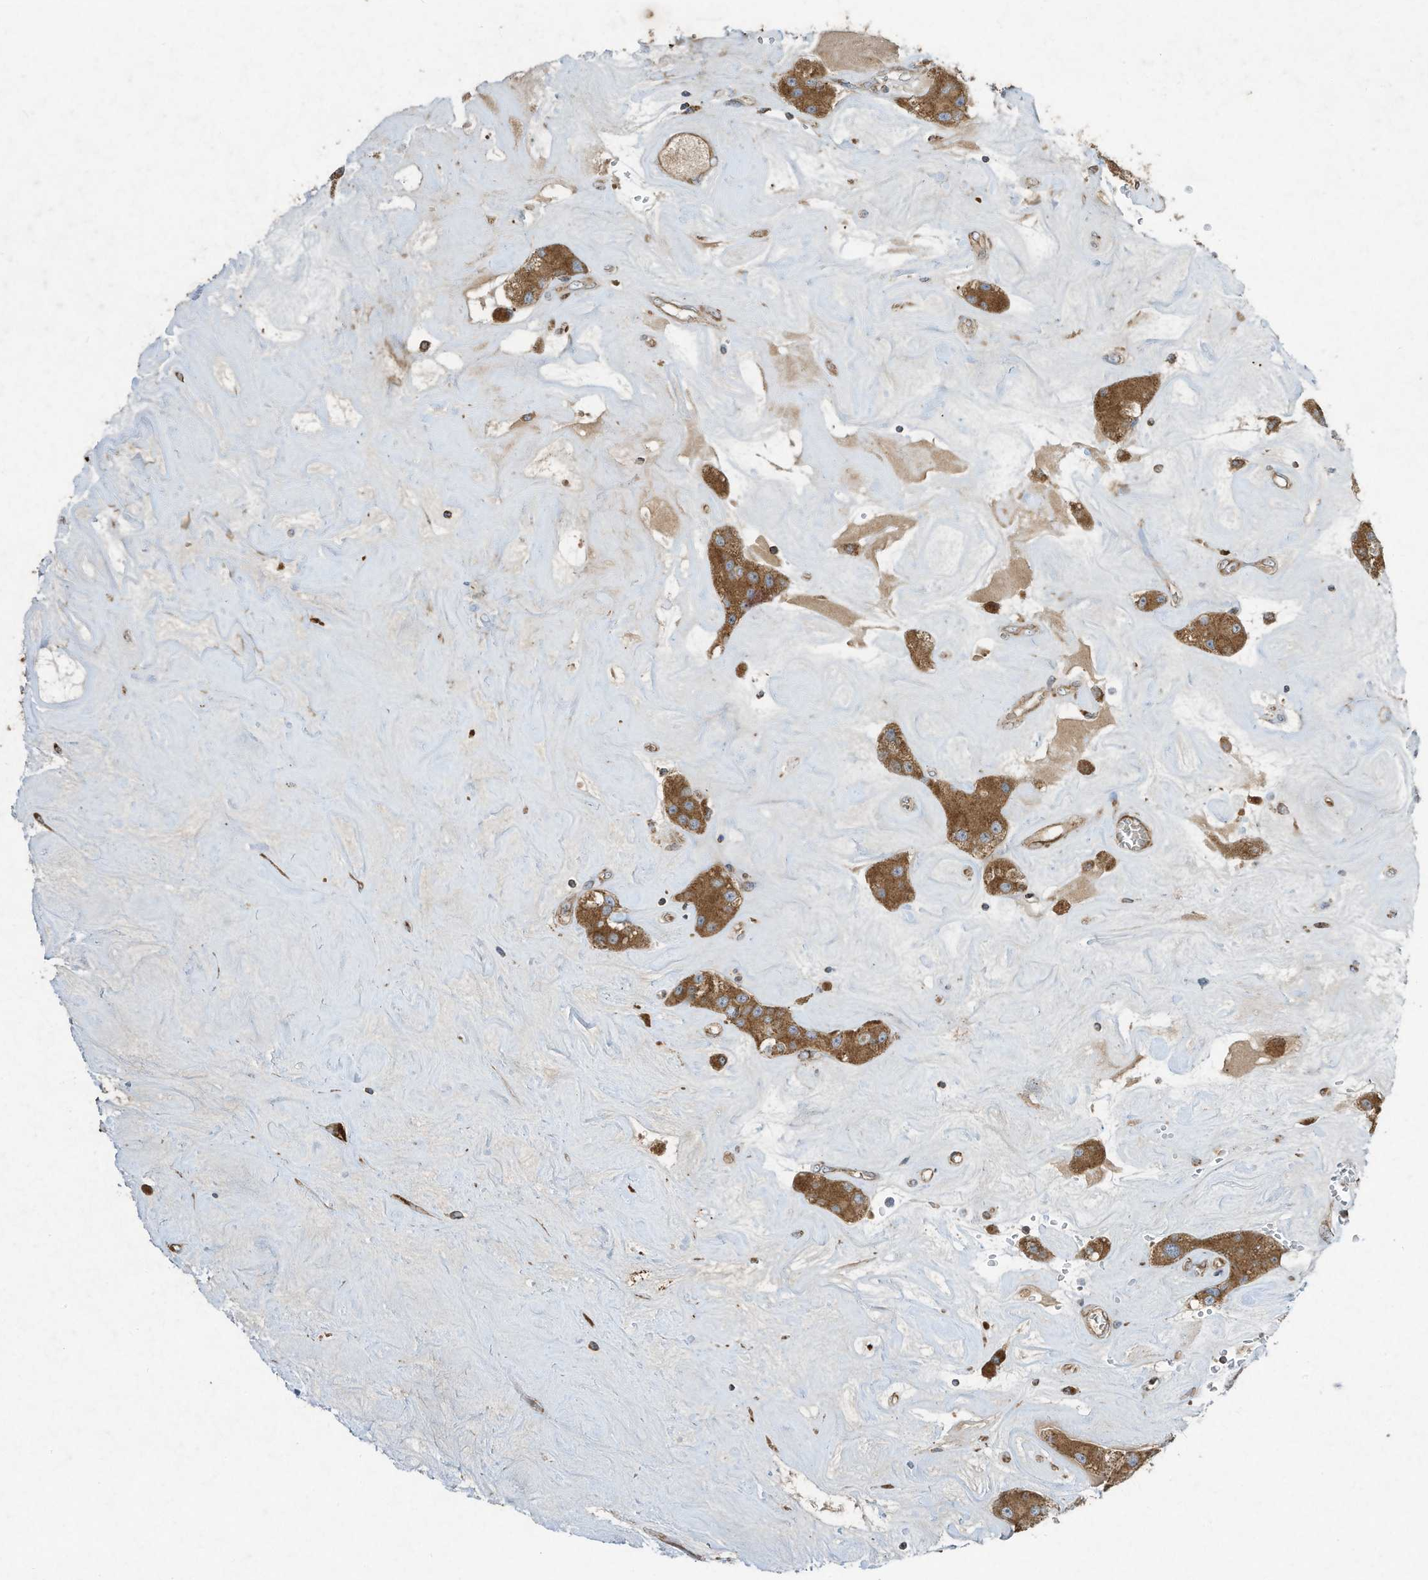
{"staining": {"intensity": "moderate", "quantity": ">75%", "location": "cytoplasmic/membranous"}, "tissue": "carcinoid", "cell_type": "Tumor cells", "image_type": "cancer", "snomed": [{"axis": "morphology", "description": "Carcinoid, malignant, NOS"}, {"axis": "topography", "description": "Pancreas"}], "caption": "Tumor cells demonstrate medium levels of moderate cytoplasmic/membranous staining in about >75% of cells in human carcinoid. (DAB = brown stain, brightfield microscopy at high magnification).", "gene": "SYNJ2", "patient": {"sex": "male", "age": 41}}